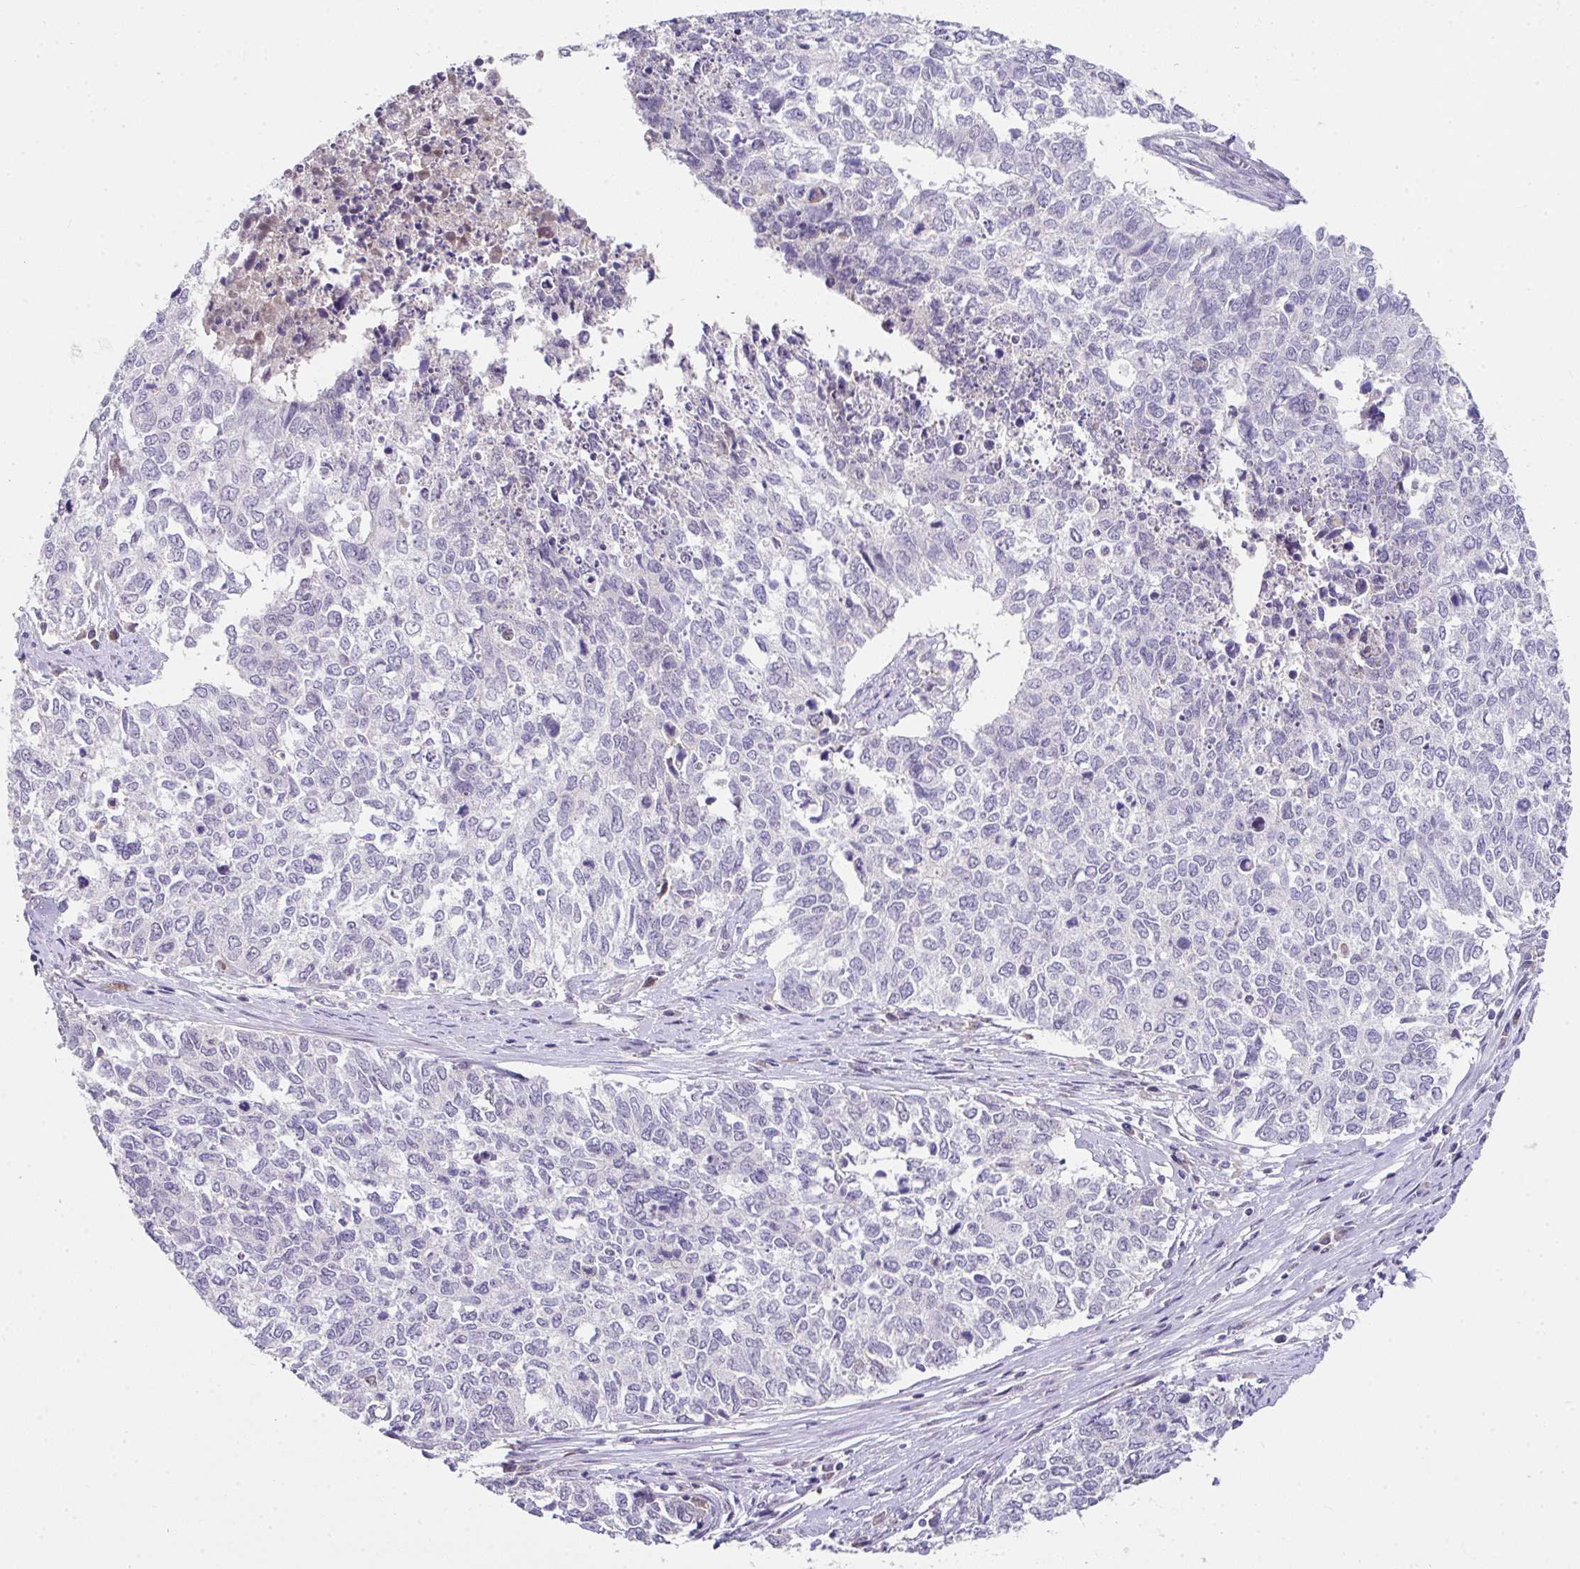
{"staining": {"intensity": "negative", "quantity": "none", "location": "none"}, "tissue": "cervical cancer", "cell_type": "Tumor cells", "image_type": "cancer", "snomed": [{"axis": "morphology", "description": "Adenocarcinoma, NOS"}, {"axis": "topography", "description": "Cervix"}], "caption": "The histopathology image displays no staining of tumor cells in cervical cancer (adenocarcinoma). (DAB immunohistochemistry visualized using brightfield microscopy, high magnification).", "gene": "GLTPD2", "patient": {"sex": "female", "age": 63}}